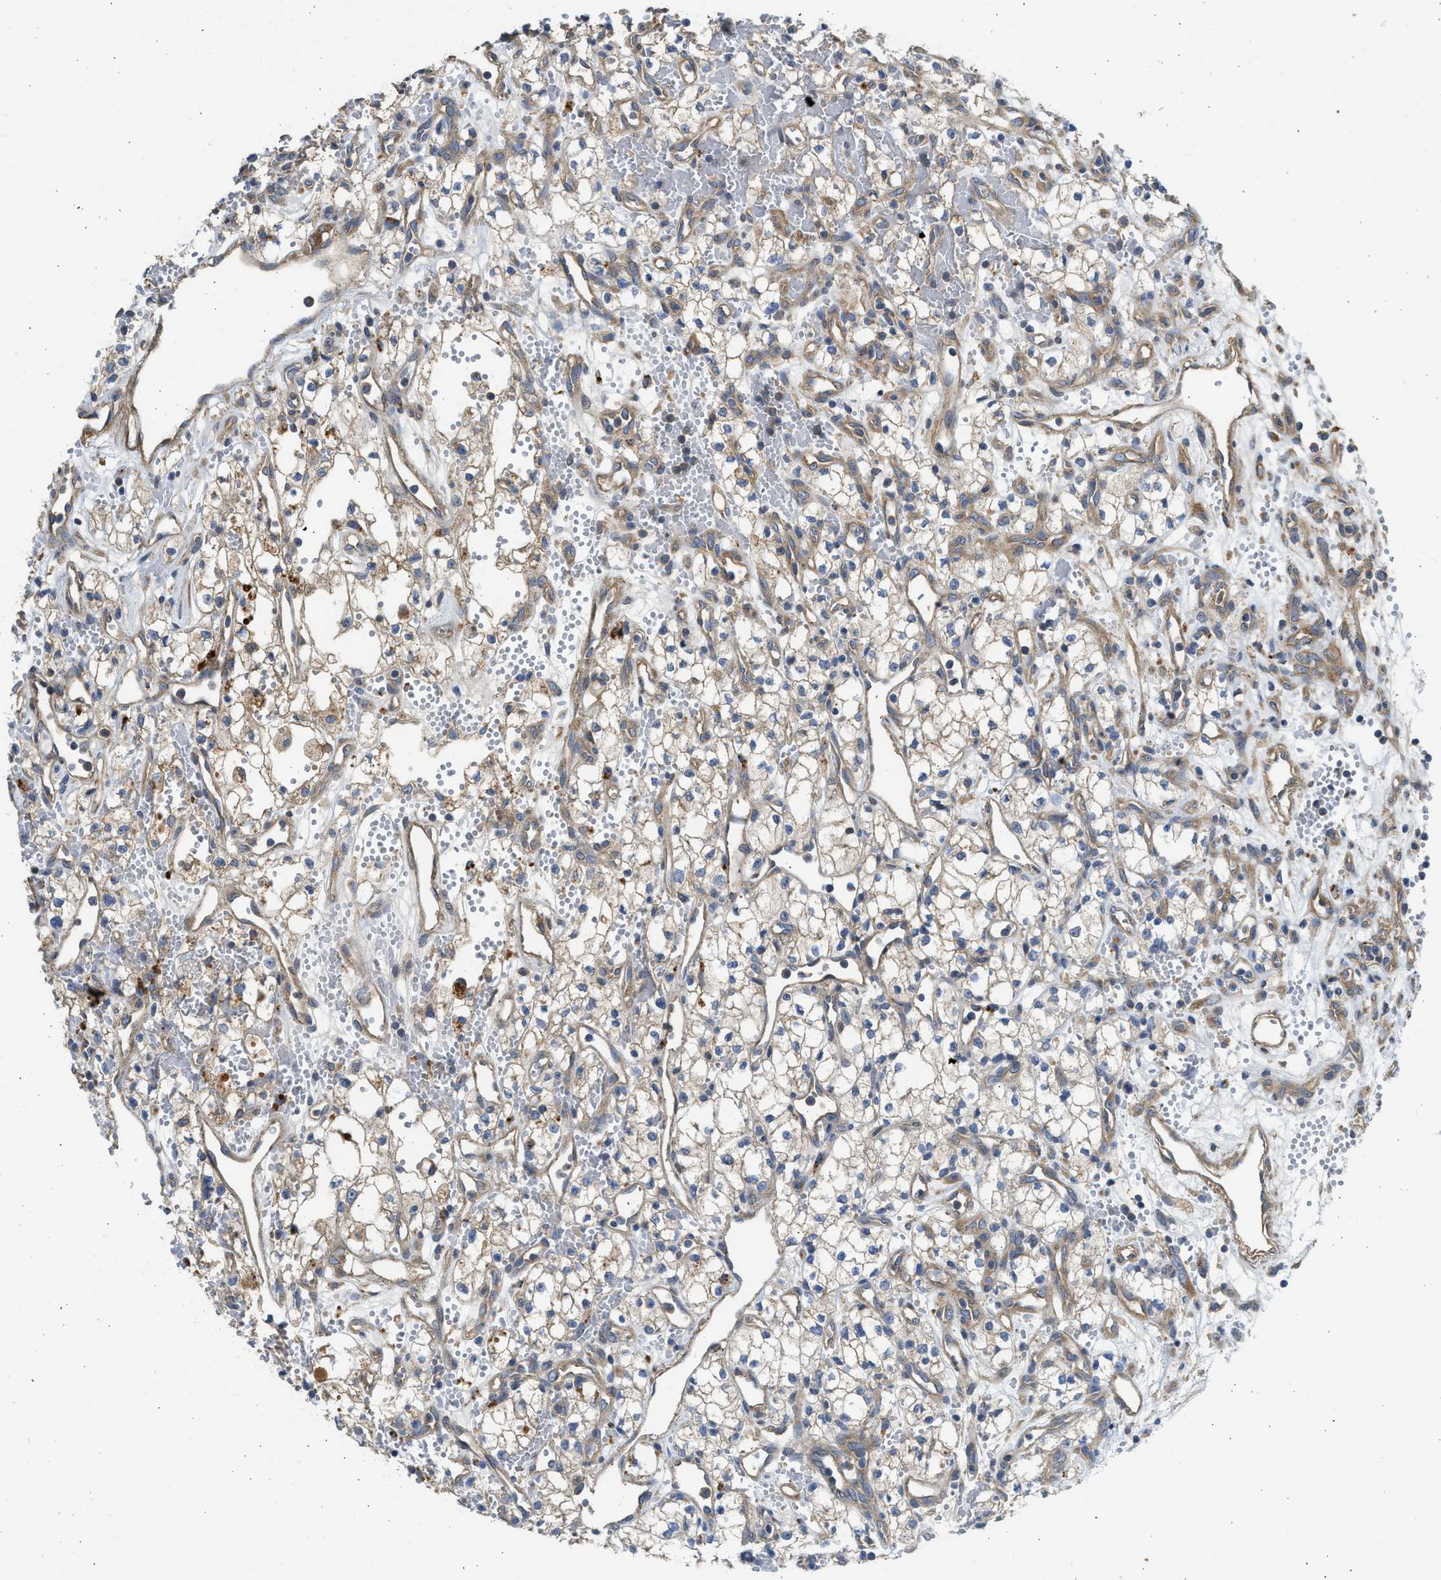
{"staining": {"intensity": "weak", "quantity": ">75%", "location": "cytoplasmic/membranous"}, "tissue": "renal cancer", "cell_type": "Tumor cells", "image_type": "cancer", "snomed": [{"axis": "morphology", "description": "Adenocarcinoma, NOS"}, {"axis": "topography", "description": "Kidney"}], "caption": "Immunohistochemical staining of renal adenocarcinoma displays low levels of weak cytoplasmic/membranous positivity in approximately >75% of tumor cells. The staining was performed using DAB to visualize the protein expression in brown, while the nuclei were stained in blue with hematoxylin (Magnification: 20x).", "gene": "CSRNP2", "patient": {"sex": "male", "age": 59}}